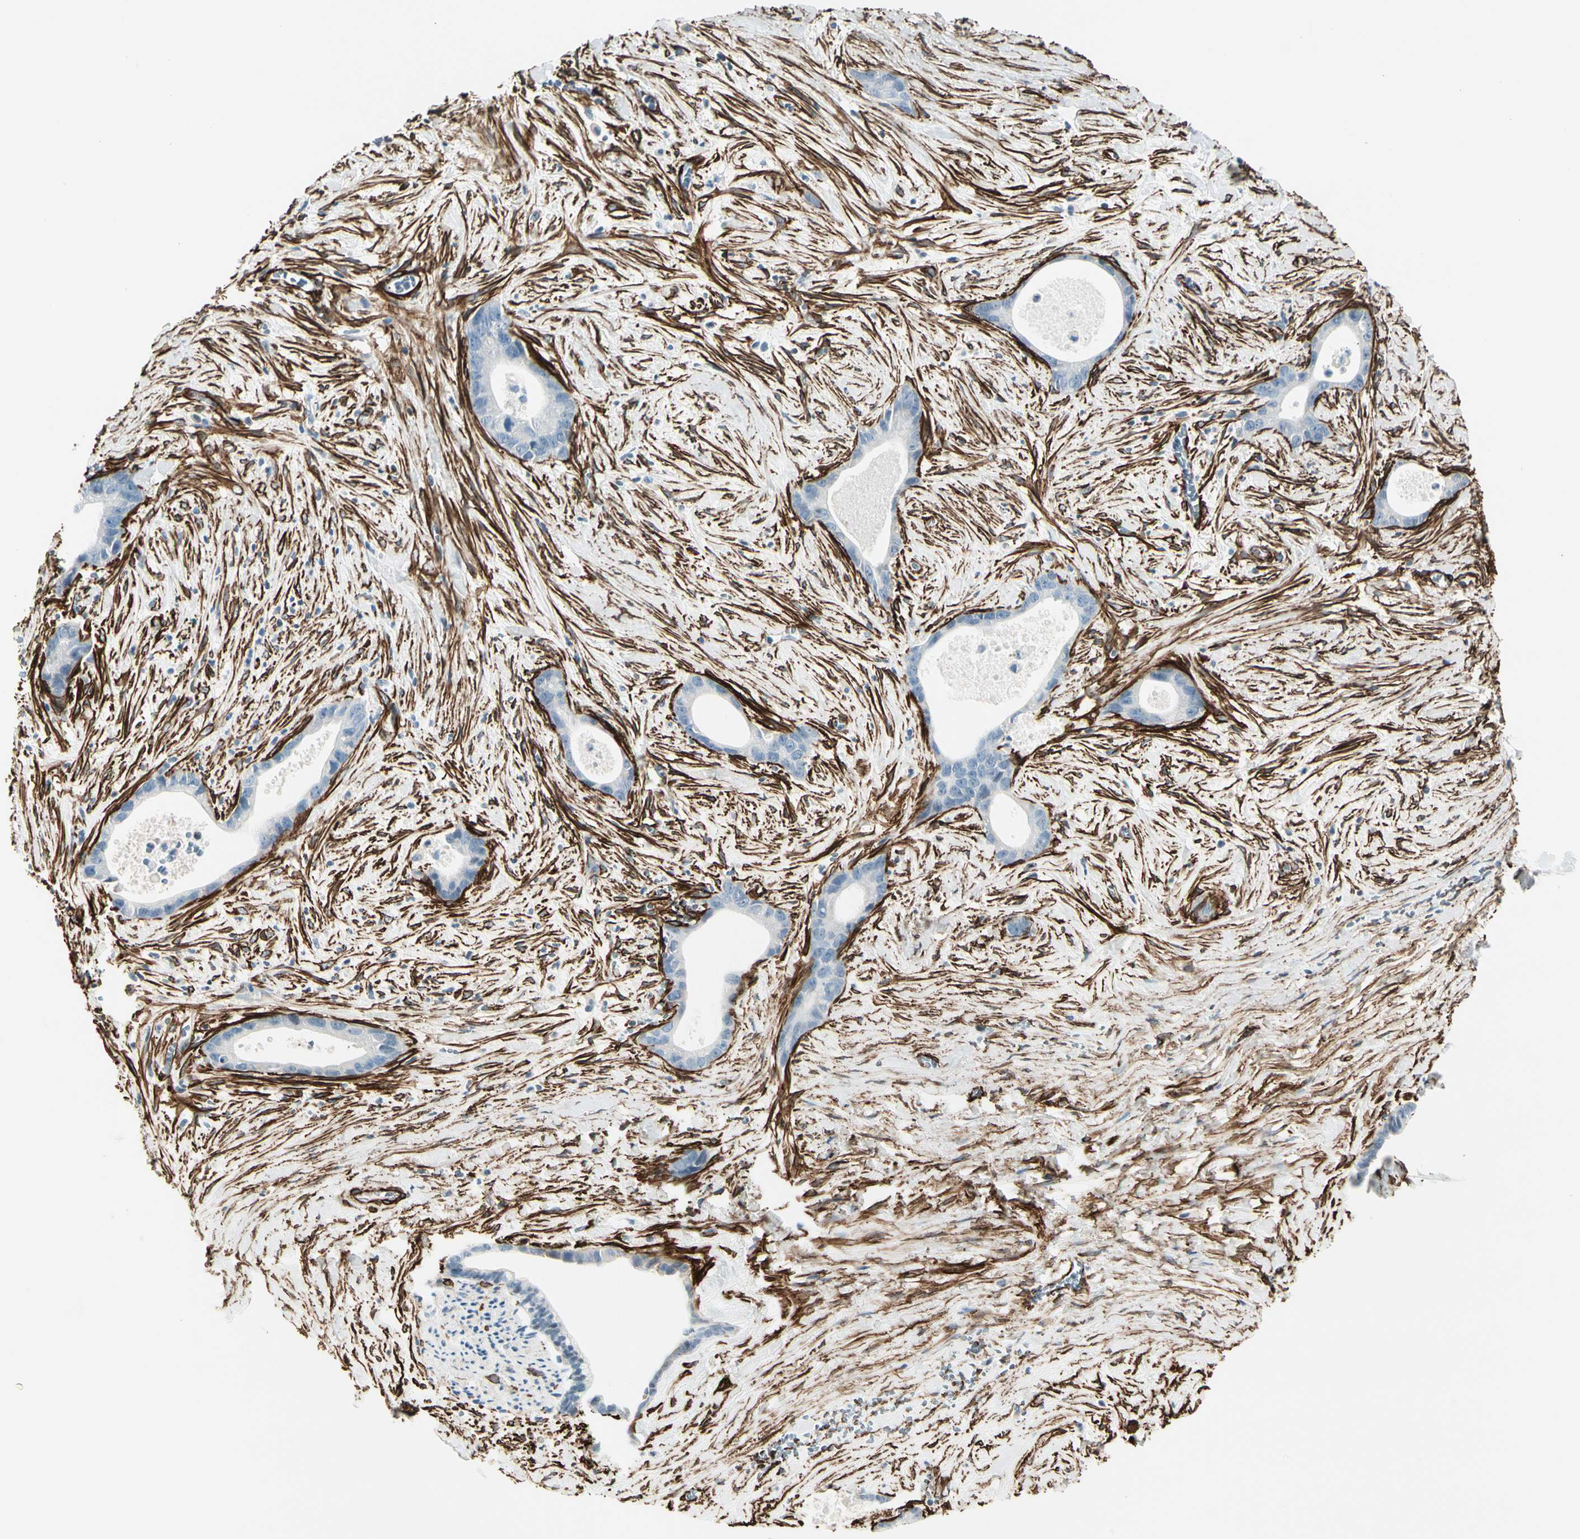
{"staining": {"intensity": "negative", "quantity": "none", "location": "none"}, "tissue": "liver cancer", "cell_type": "Tumor cells", "image_type": "cancer", "snomed": [{"axis": "morphology", "description": "Cholangiocarcinoma"}, {"axis": "topography", "description": "Liver"}], "caption": "Liver cholangiocarcinoma was stained to show a protein in brown. There is no significant staining in tumor cells.", "gene": "CALD1", "patient": {"sex": "female", "age": 55}}